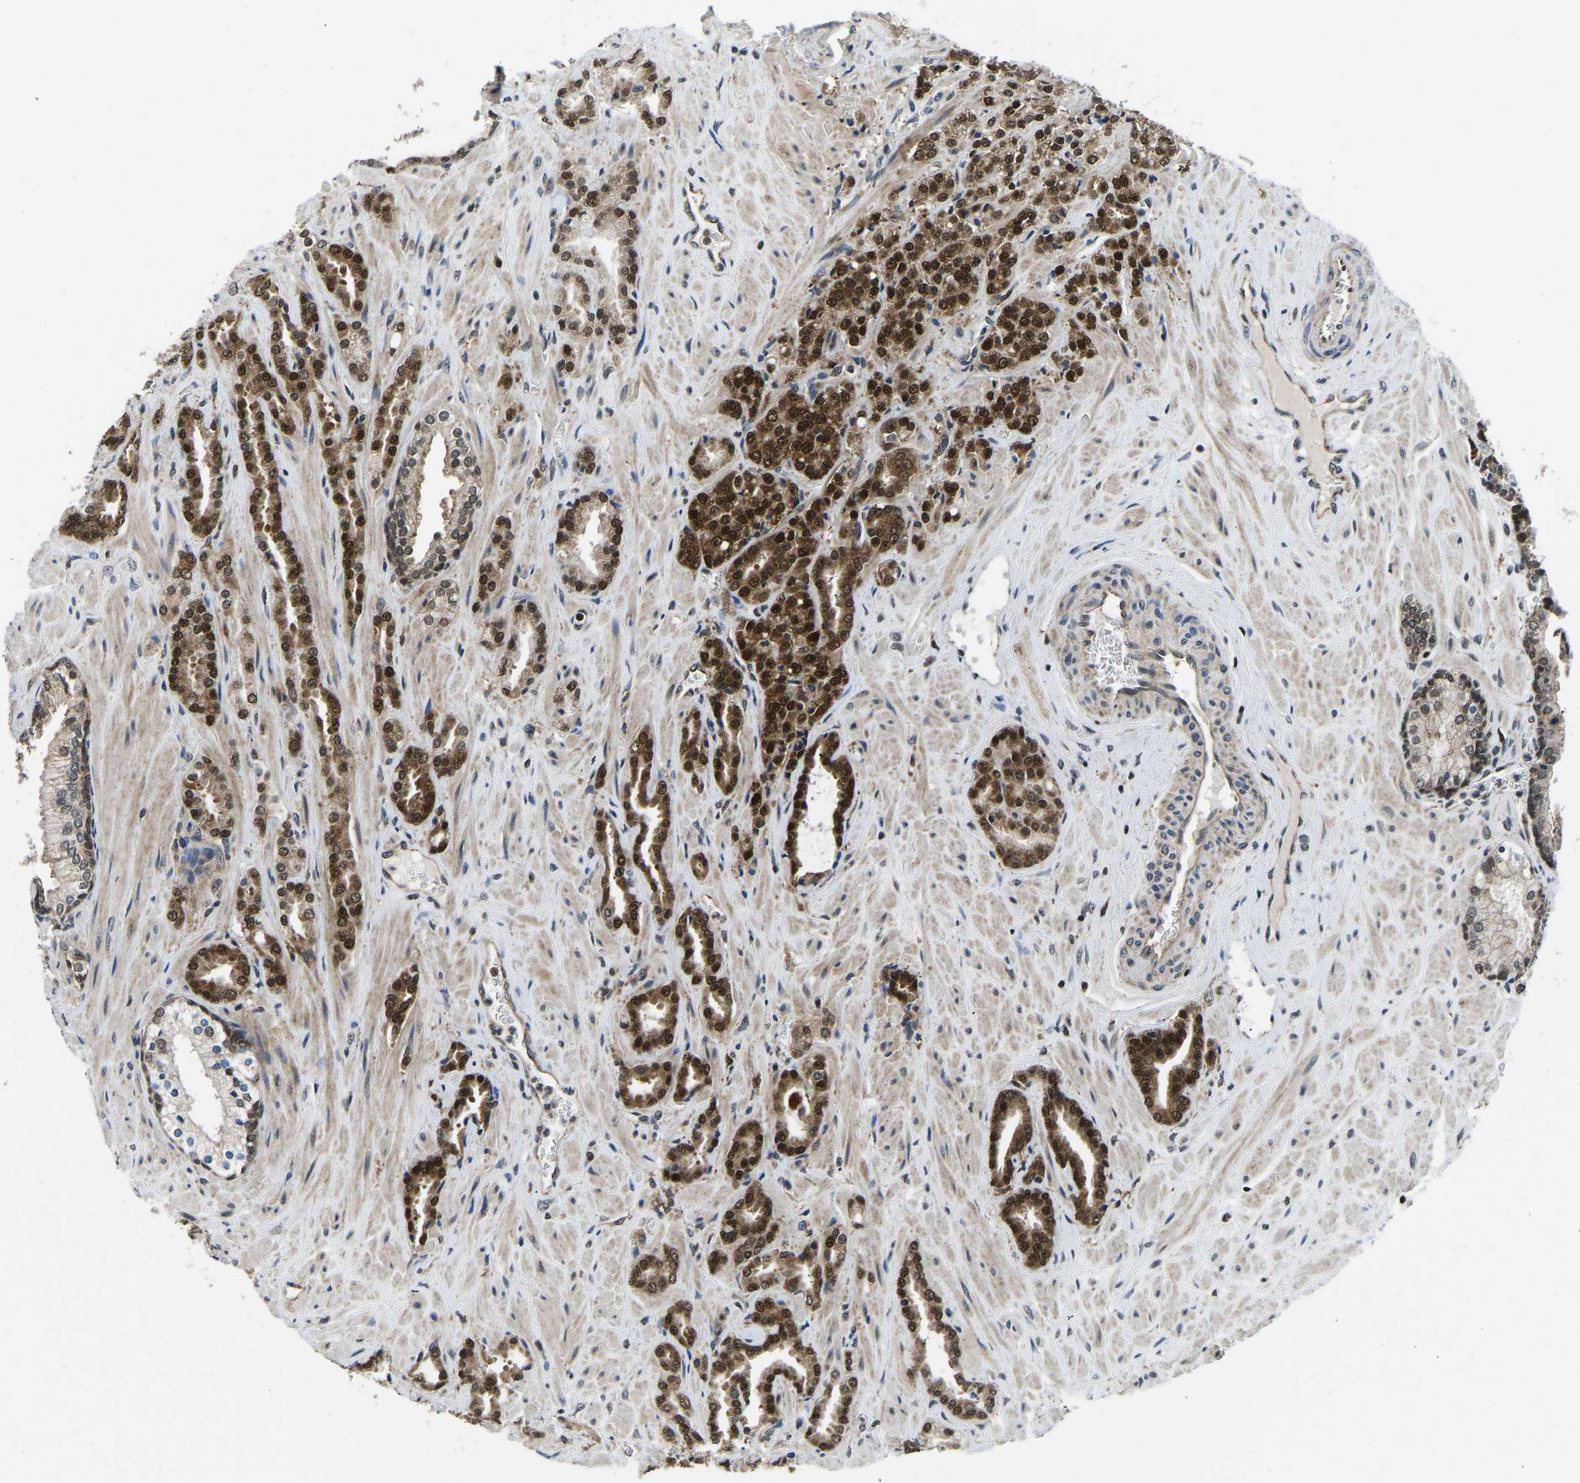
{"staining": {"intensity": "strong", "quantity": ">75%", "location": "cytoplasmic/membranous,nuclear"}, "tissue": "prostate cancer", "cell_type": "Tumor cells", "image_type": "cancer", "snomed": [{"axis": "morphology", "description": "Adenocarcinoma, High grade"}, {"axis": "topography", "description": "Prostate"}], "caption": "A brown stain highlights strong cytoplasmic/membranous and nuclear positivity of a protein in human high-grade adenocarcinoma (prostate) tumor cells.", "gene": "DFFA", "patient": {"sex": "male", "age": 64}}